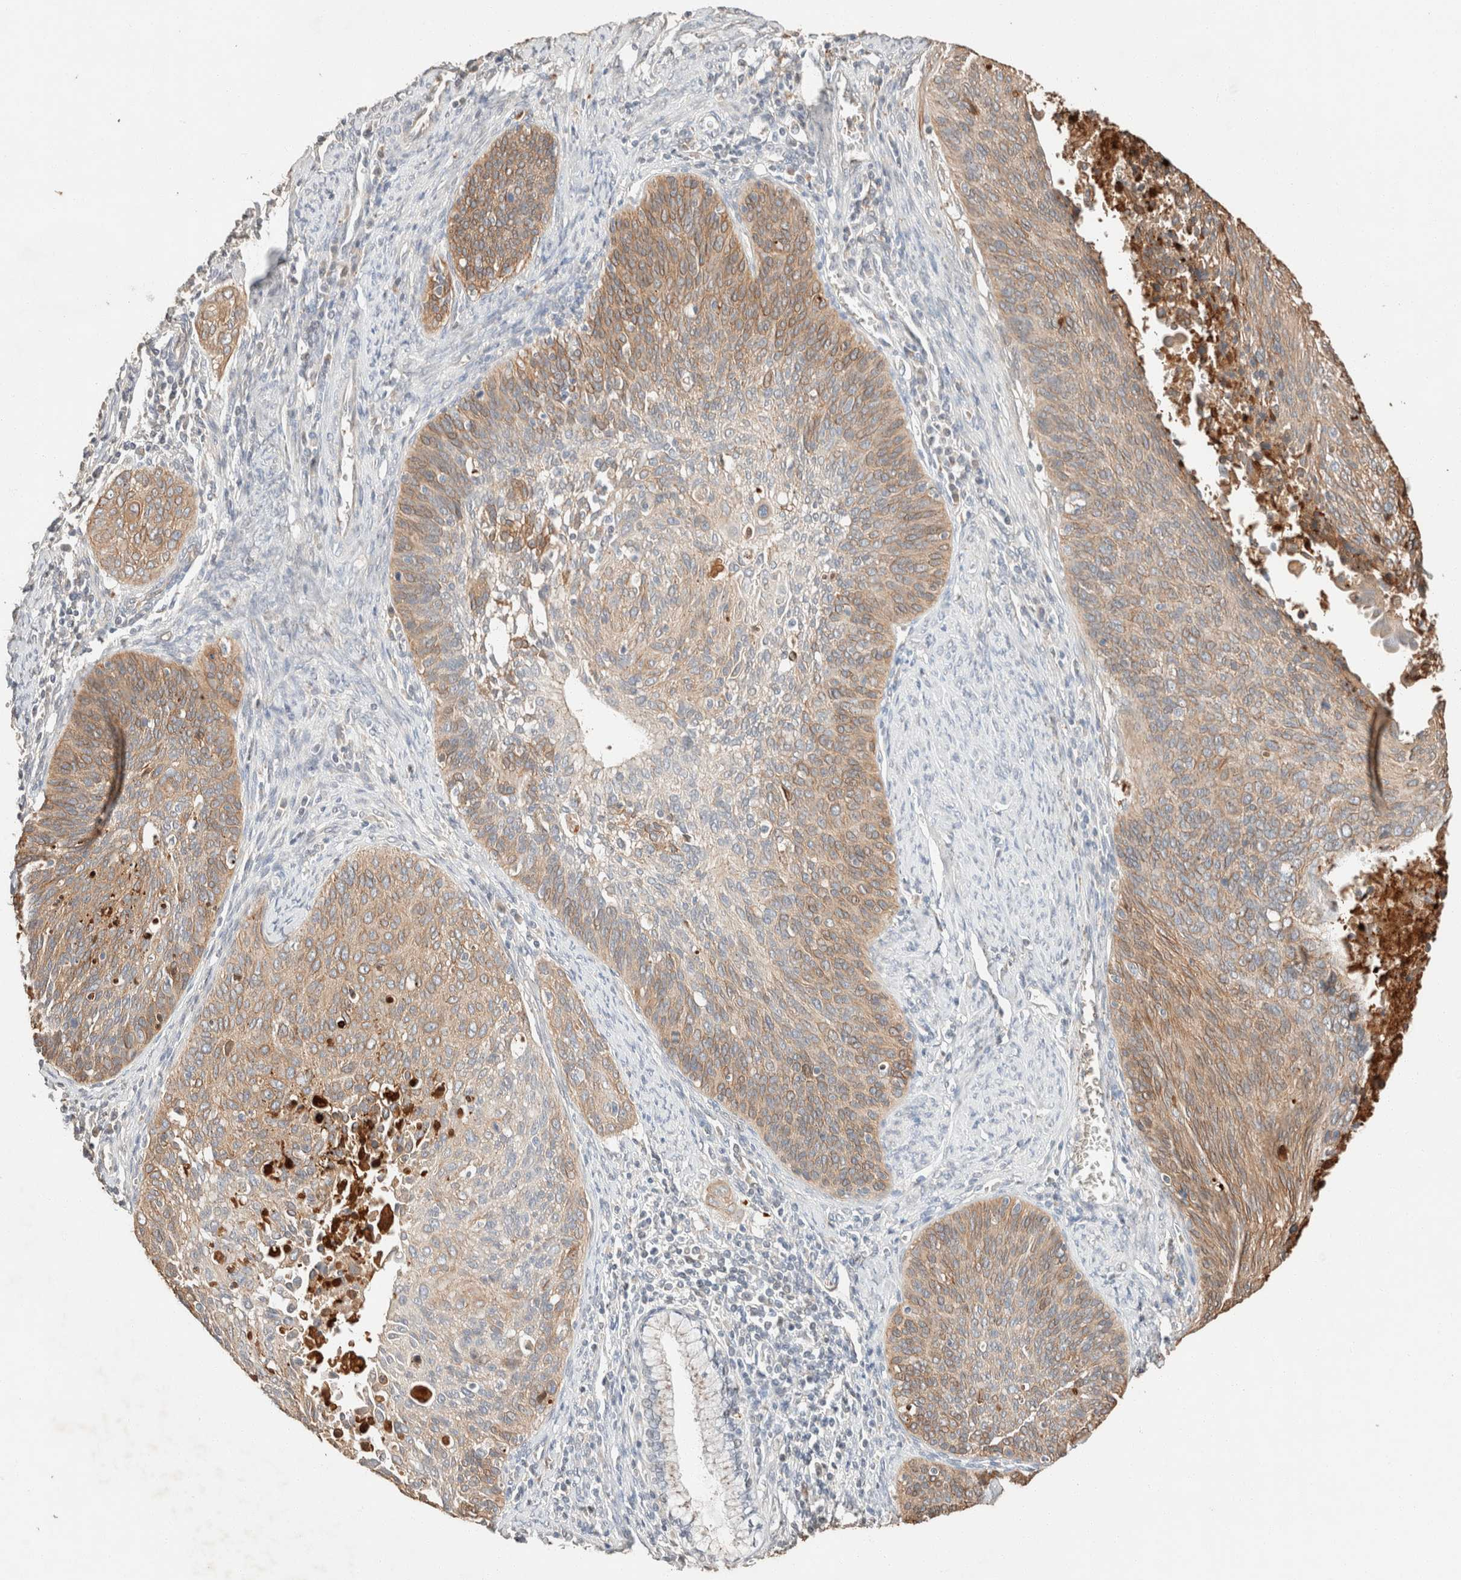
{"staining": {"intensity": "moderate", "quantity": ">75%", "location": "cytoplasmic/membranous"}, "tissue": "cervical cancer", "cell_type": "Tumor cells", "image_type": "cancer", "snomed": [{"axis": "morphology", "description": "Squamous cell carcinoma, NOS"}, {"axis": "topography", "description": "Cervix"}], "caption": "A histopathology image of human cervical cancer (squamous cell carcinoma) stained for a protein shows moderate cytoplasmic/membranous brown staining in tumor cells.", "gene": "TUBD1", "patient": {"sex": "female", "age": 55}}